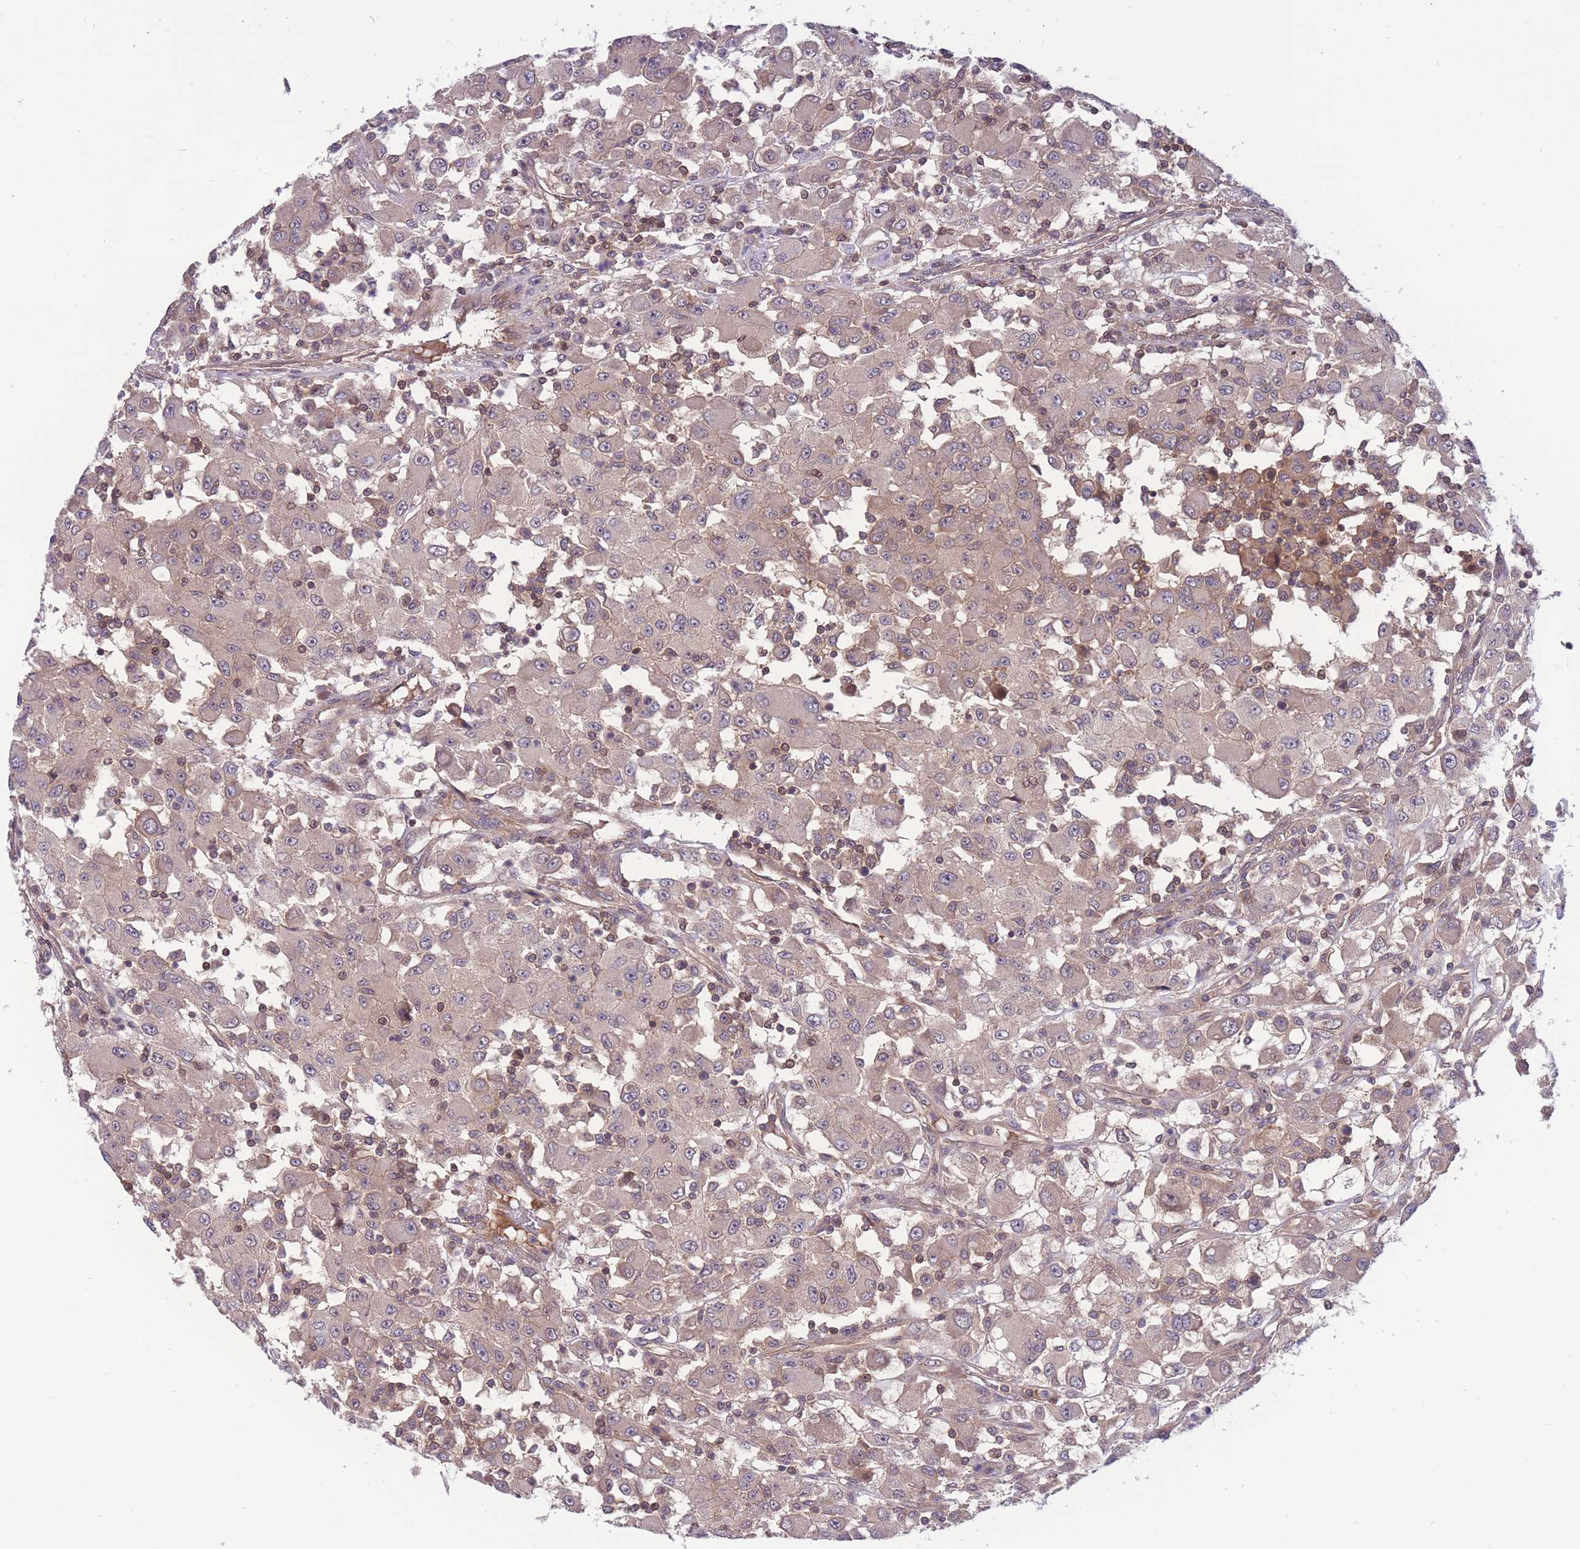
{"staining": {"intensity": "negative", "quantity": "none", "location": "none"}, "tissue": "renal cancer", "cell_type": "Tumor cells", "image_type": "cancer", "snomed": [{"axis": "morphology", "description": "Adenocarcinoma, NOS"}, {"axis": "topography", "description": "Kidney"}], "caption": "IHC photomicrograph of human renal cancer stained for a protein (brown), which exhibits no positivity in tumor cells.", "gene": "UBE2N", "patient": {"sex": "female", "age": 67}}